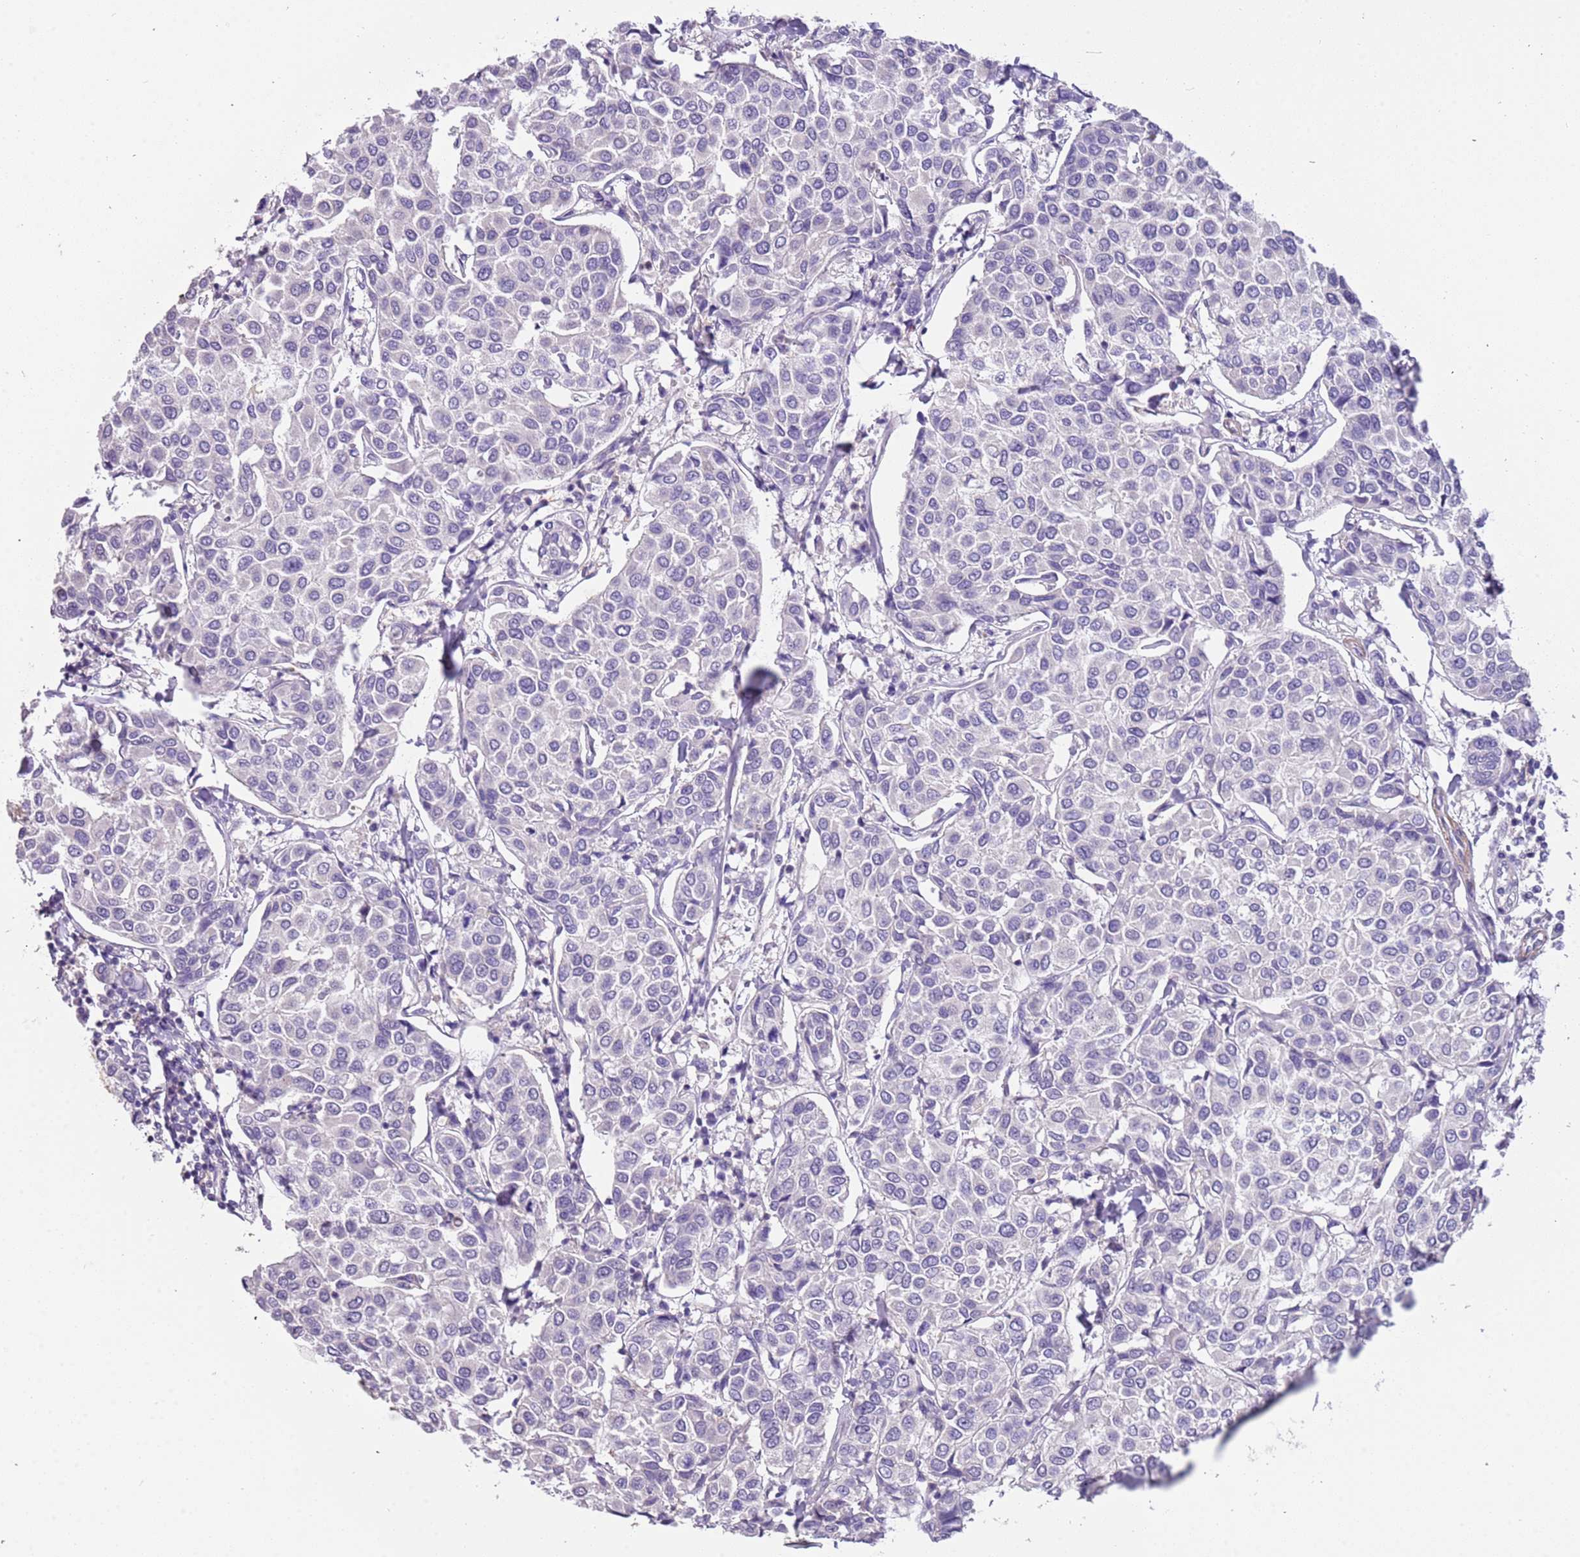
{"staining": {"intensity": "negative", "quantity": "none", "location": "none"}, "tissue": "breast cancer", "cell_type": "Tumor cells", "image_type": "cancer", "snomed": [{"axis": "morphology", "description": "Duct carcinoma"}, {"axis": "topography", "description": "Breast"}], "caption": "Tumor cells show no significant staining in breast cancer.", "gene": "PCGF2", "patient": {"sex": "female", "age": 55}}